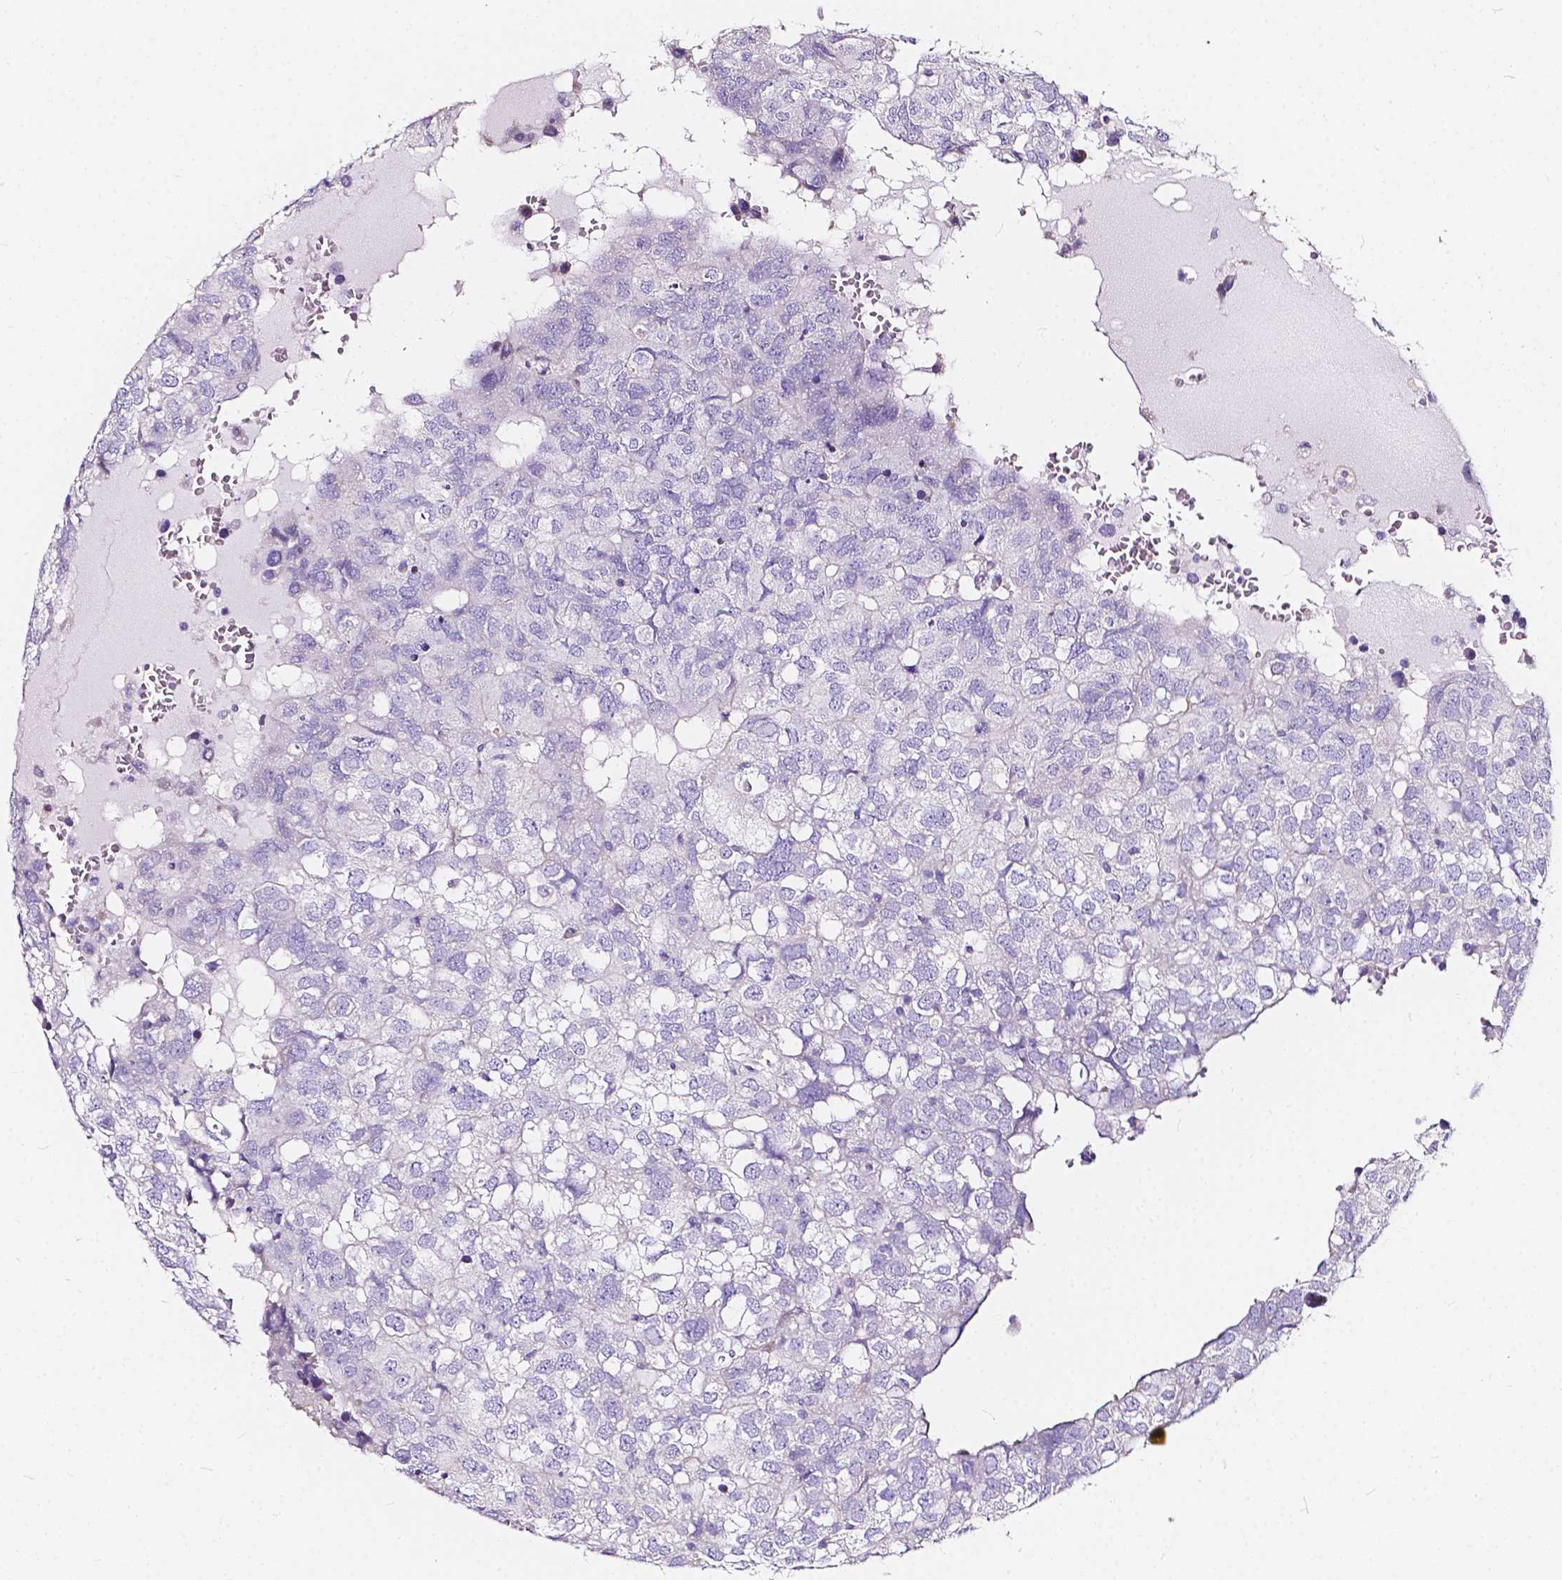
{"staining": {"intensity": "negative", "quantity": "none", "location": "none"}, "tissue": "breast cancer", "cell_type": "Tumor cells", "image_type": "cancer", "snomed": [{"axis": "morphology", "description": "Duct carcinoma"}, {"axis": "topography", "description": "Breast"}], "caption": "The IHC micrograph has no significant expression in tumor cells of breast cancer (invasive ductal carcinoma) tissue. (Stains: DAB (3,3'-diaminobenzidine) IHC with hematoxylin counter stain, Microscopy: brightfield microscopy at high magnification).", "gene": "CLSTN2", "patient": {"sex": "female", "age": 30}}